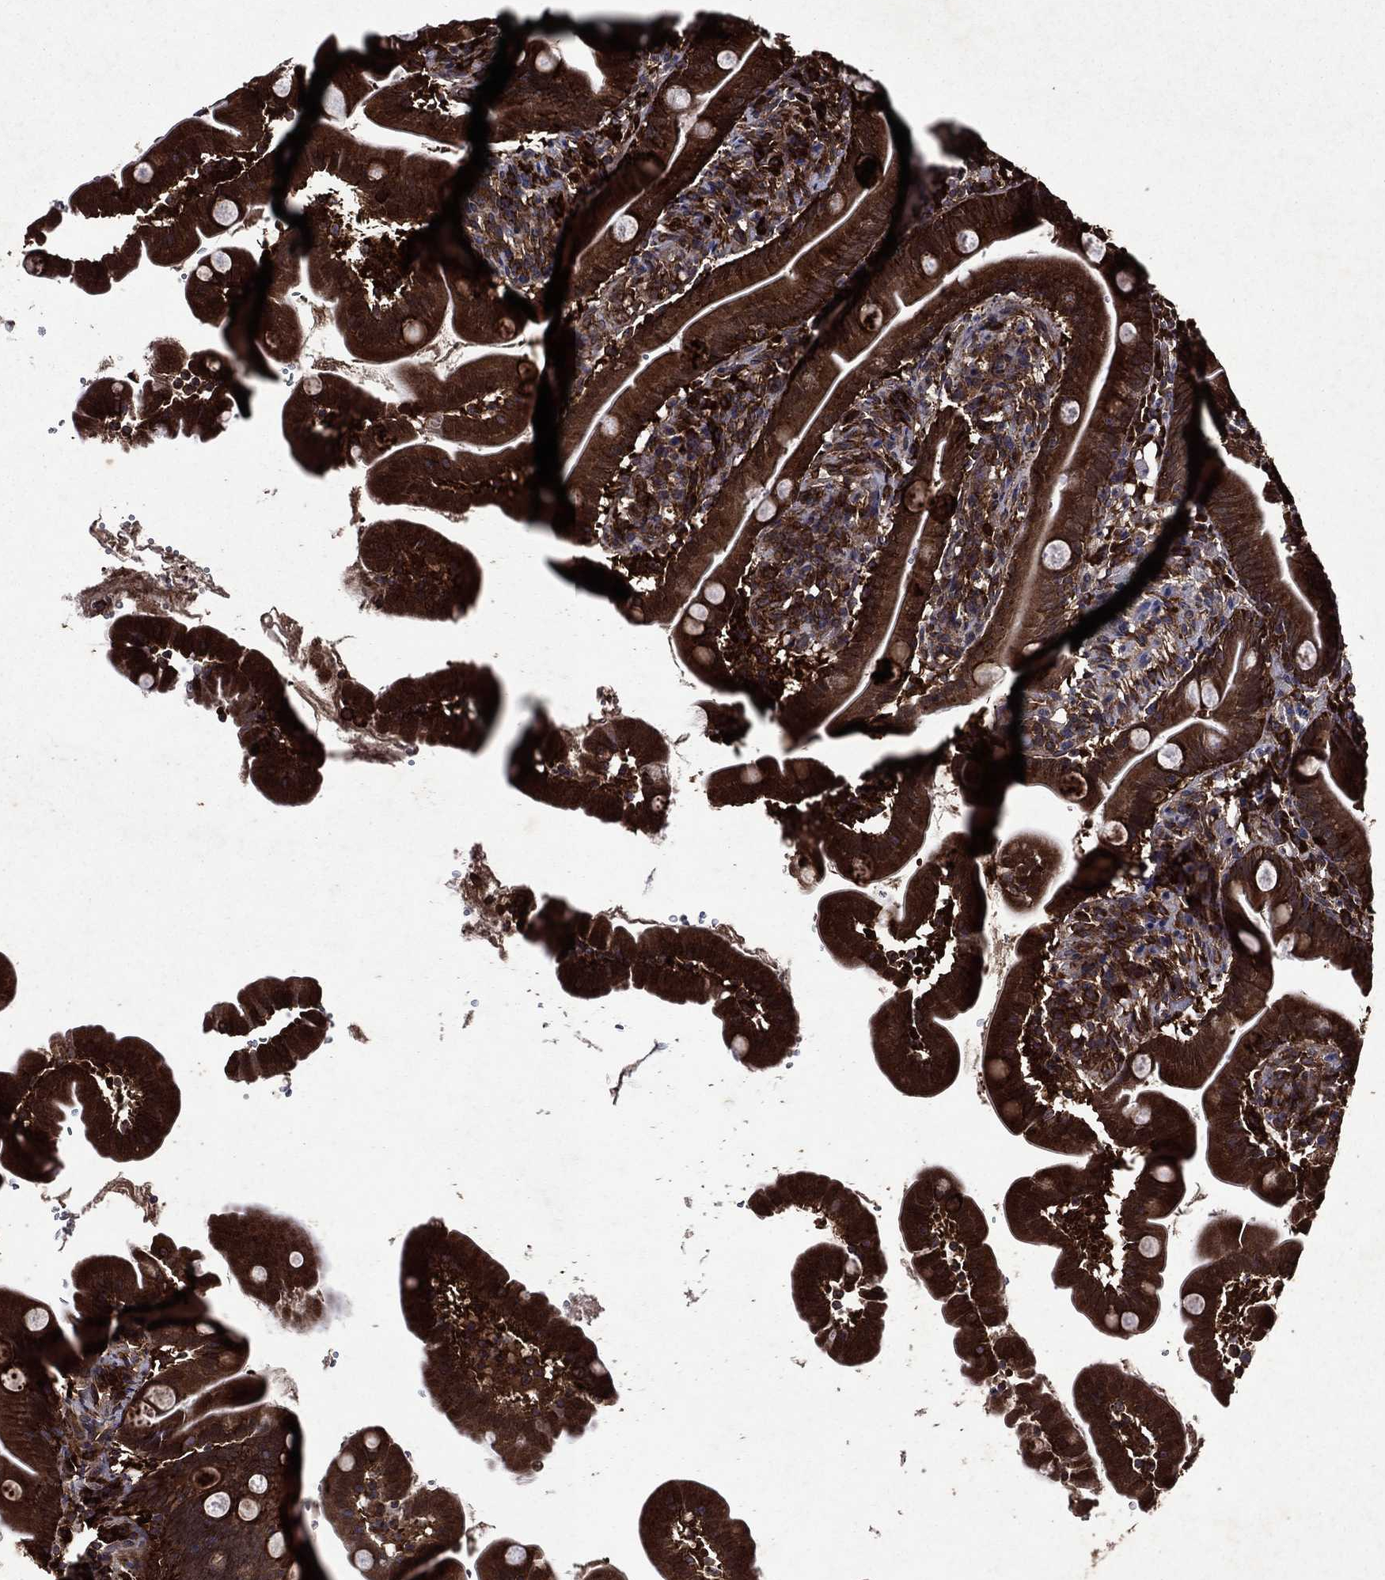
{"staining": {"intensity": "strong", "quantity": ">75%", "location": "cytoplasmic/membranous"}, "tissue": "small intestine", "cell_type": "Glandular cells", "image_type": "normal", "snomed": [{"axis": "morphology", "description": "Normal tissue, NOS"}, {"axis": "topography", "description": "Small intestine"}], "caption": "Immunohistochemistry (DAB (3,3'-diaminobenzidine)) staining of benign human small intestine reveals strong cytoplasmic/membranous protein staining in approximately >75% of glandular cells. The staining was performed using DAB to visualize the protein expression in brown, while the nuclei were stained in blue with hematoxylin (Magnification: 20x).", "gene": "EIF2B4", "patient": {"sex": "female", "age": 44}}